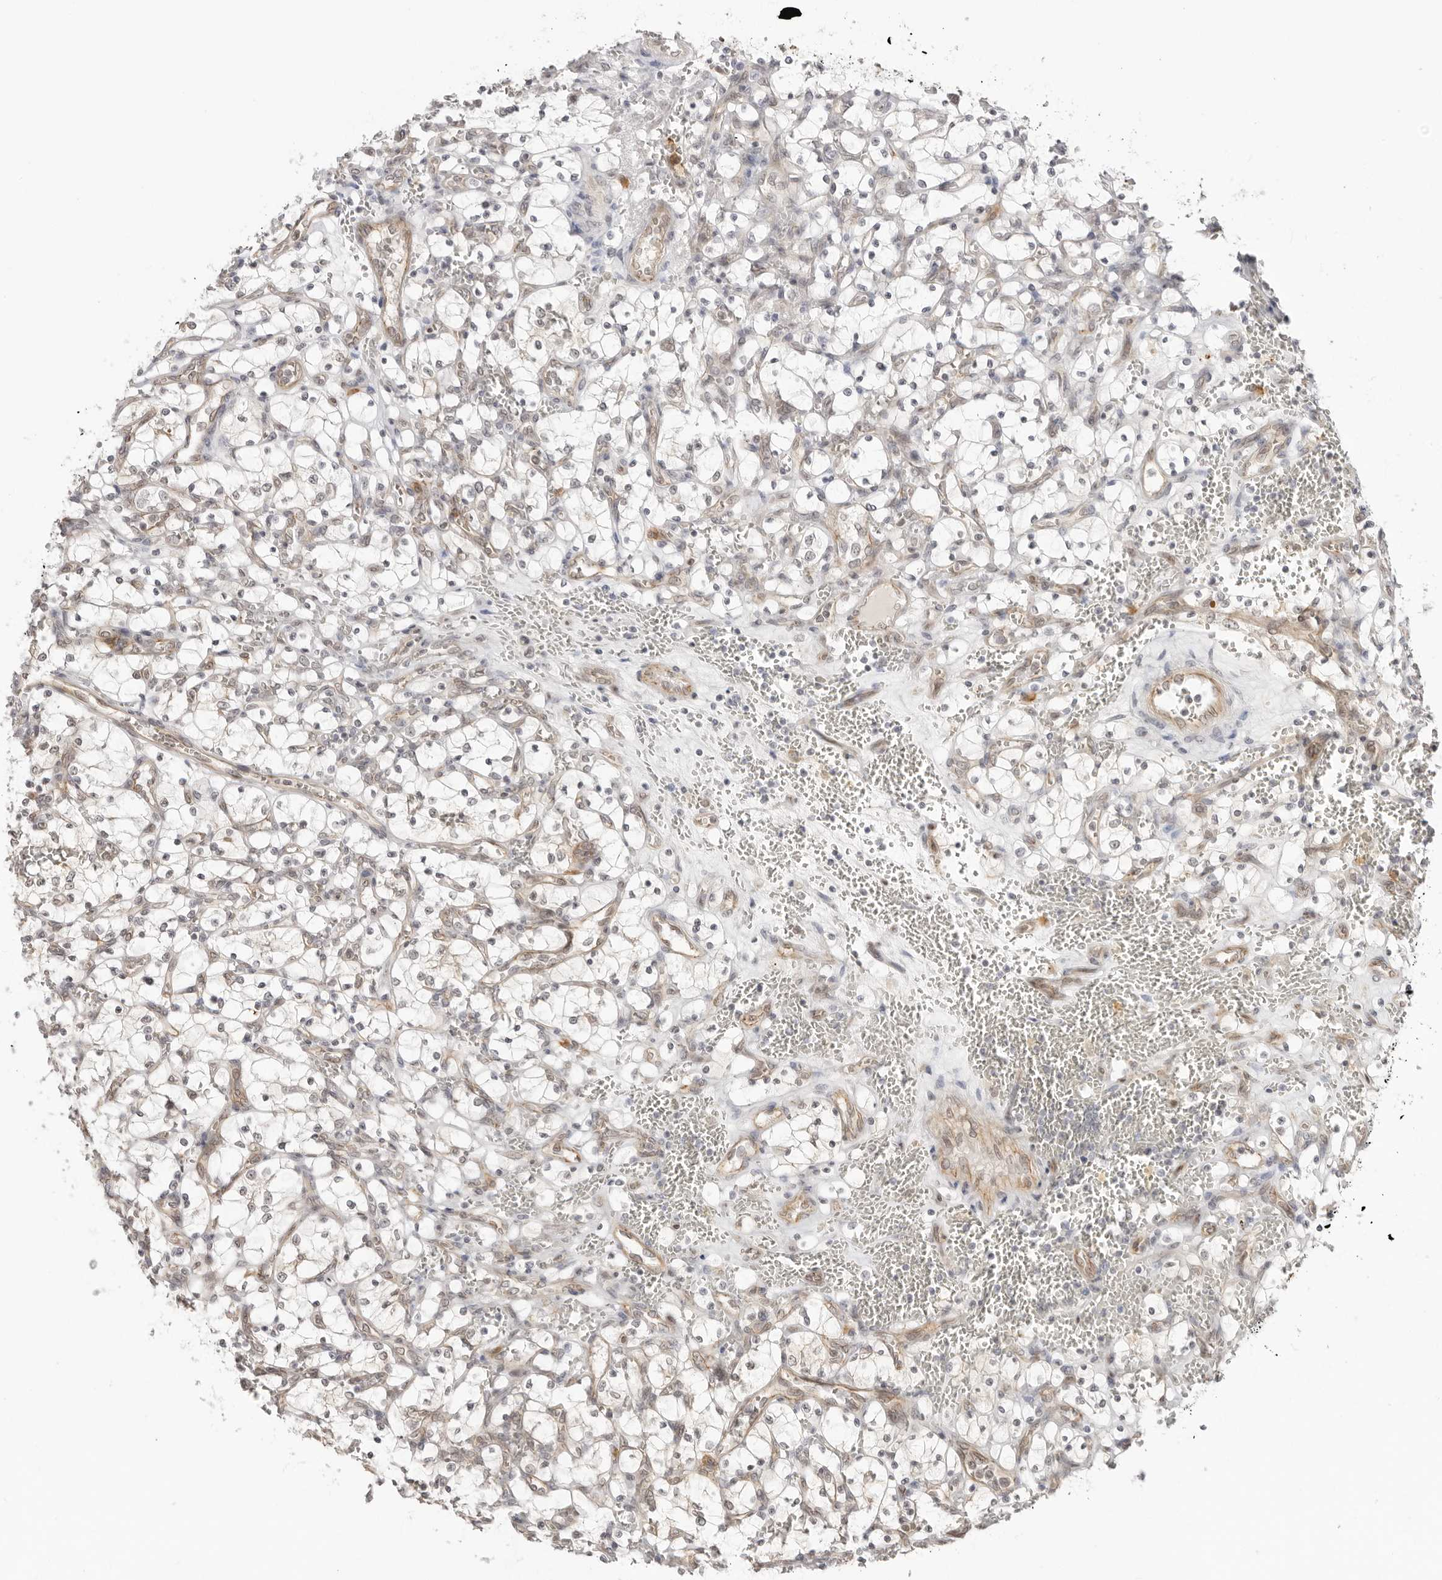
{"staining": {"intensity": "negative", "quantity": "none", "location": "none"}, "tissue": "renal cancer", "cell_type": "Tumor cells", "image_type": "cancer", "snomed": [{"axis": "morphology", "description": "Adenocarcinoma, NOS"}, {"axis": "topography", "description": "Kidney"}], "caption": "Renal adenocarcinoma was stained to show a protein in brown. There is no significant expression in tumor cells. (DAB immunohistochemistry visualized using brightfield microscopy, high magnification).", "gene": "TRAPPC3", "patient": {"sex": "female", "age": 69}}